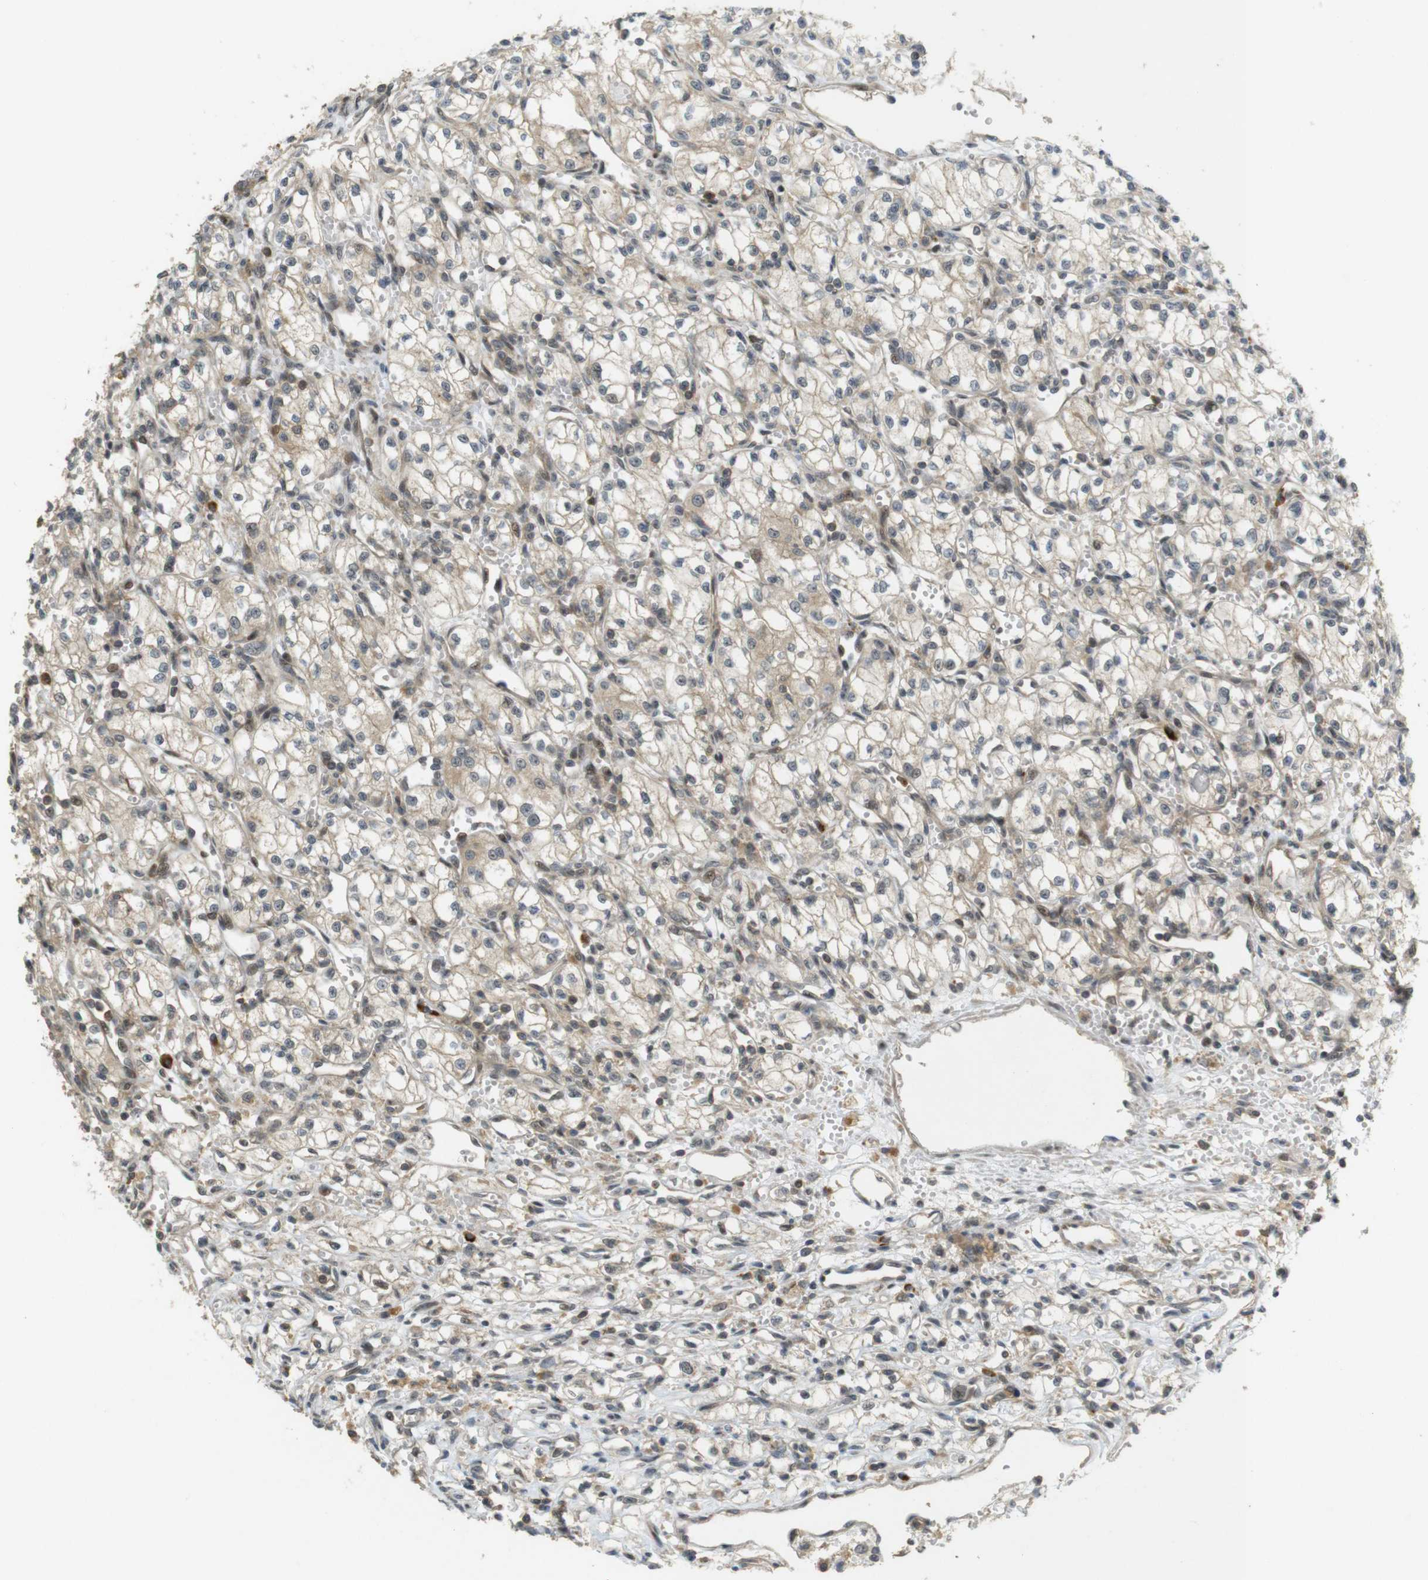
{"staining": {"intensity": "weak", "quantity": ">75%", "location": "cytoplasmic/membranous,nuclear"}, "tissue": "renal cancer", "cell_type": "Tumor cells", "image_type": "cancer", "snomed": [{"axis": "morphology", "description": "Normal tissue, NOS"}, {"axis": "morphology", "description": "Adenocarcinoma, NOS"}, {"axis": "topography", "description": "Kidney"}], "caption": "The immunohistochemical stain highlights weak cytoplasmic/membranous and nuclear expression in tumor cells of renal cancer tissue.", "gene": "TMX3", "patient": {"sex": "male", "age": 59}}